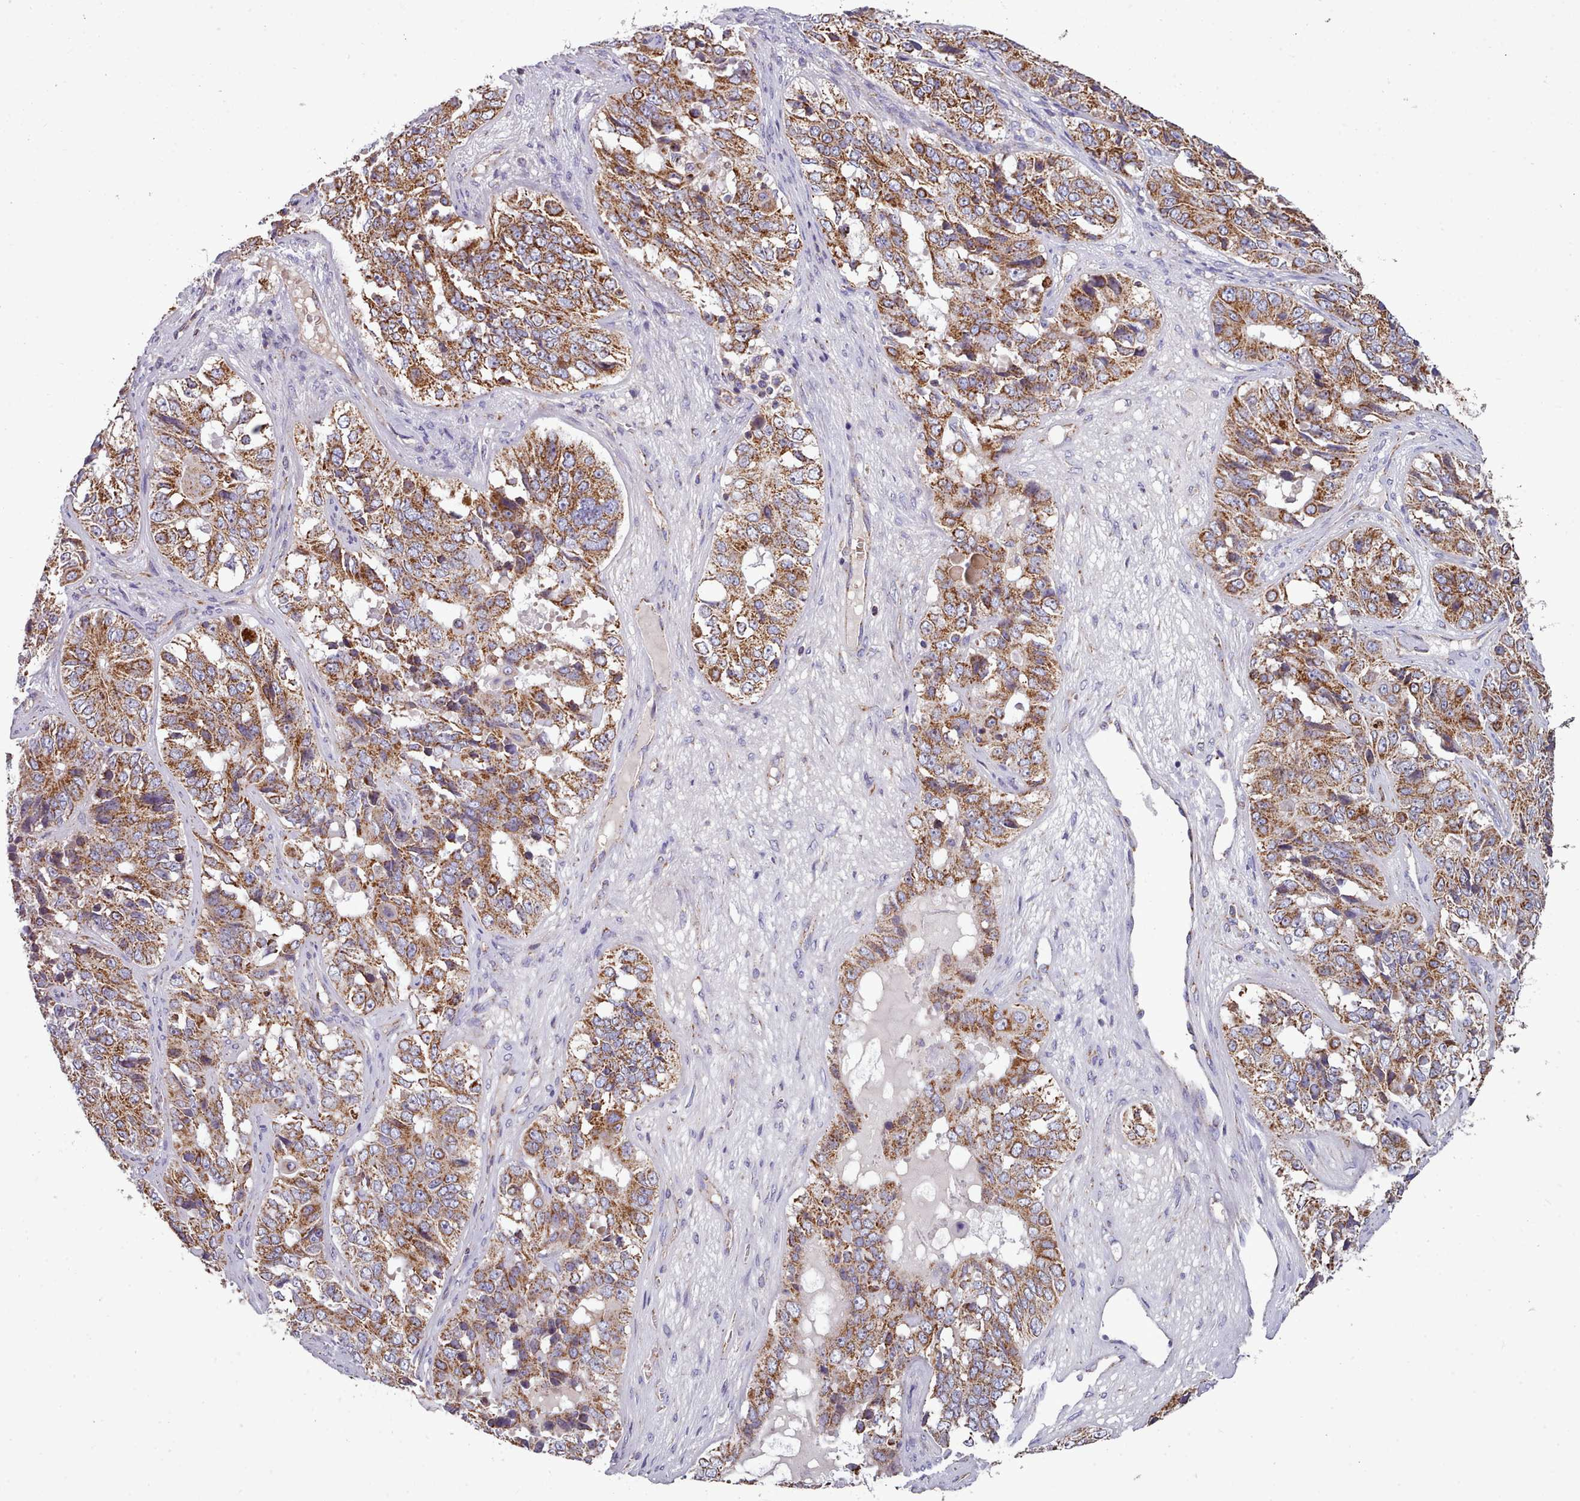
{"staining": {"intensity": "moderate", "quantity": ">75%", "location": "cytoplasmic/membranous"}, "tissue": "ovarian cancer", "cell_type": "Tumor cells", "image_type": "cancer", "snomed": [{"axis": "morphology", "description": "Carcinoma, endometroid"}, {"axis": "topography", "description": "Ovary"}], "caption": "Human ovarian endometroid carcinoma stained for a protein (brown) demonstrates moderate cytoplasmic/membranous positive expression in about >75% of tumor cells.", "gene": "SRP54", "patient": {"sex": "female", "age": 51}}